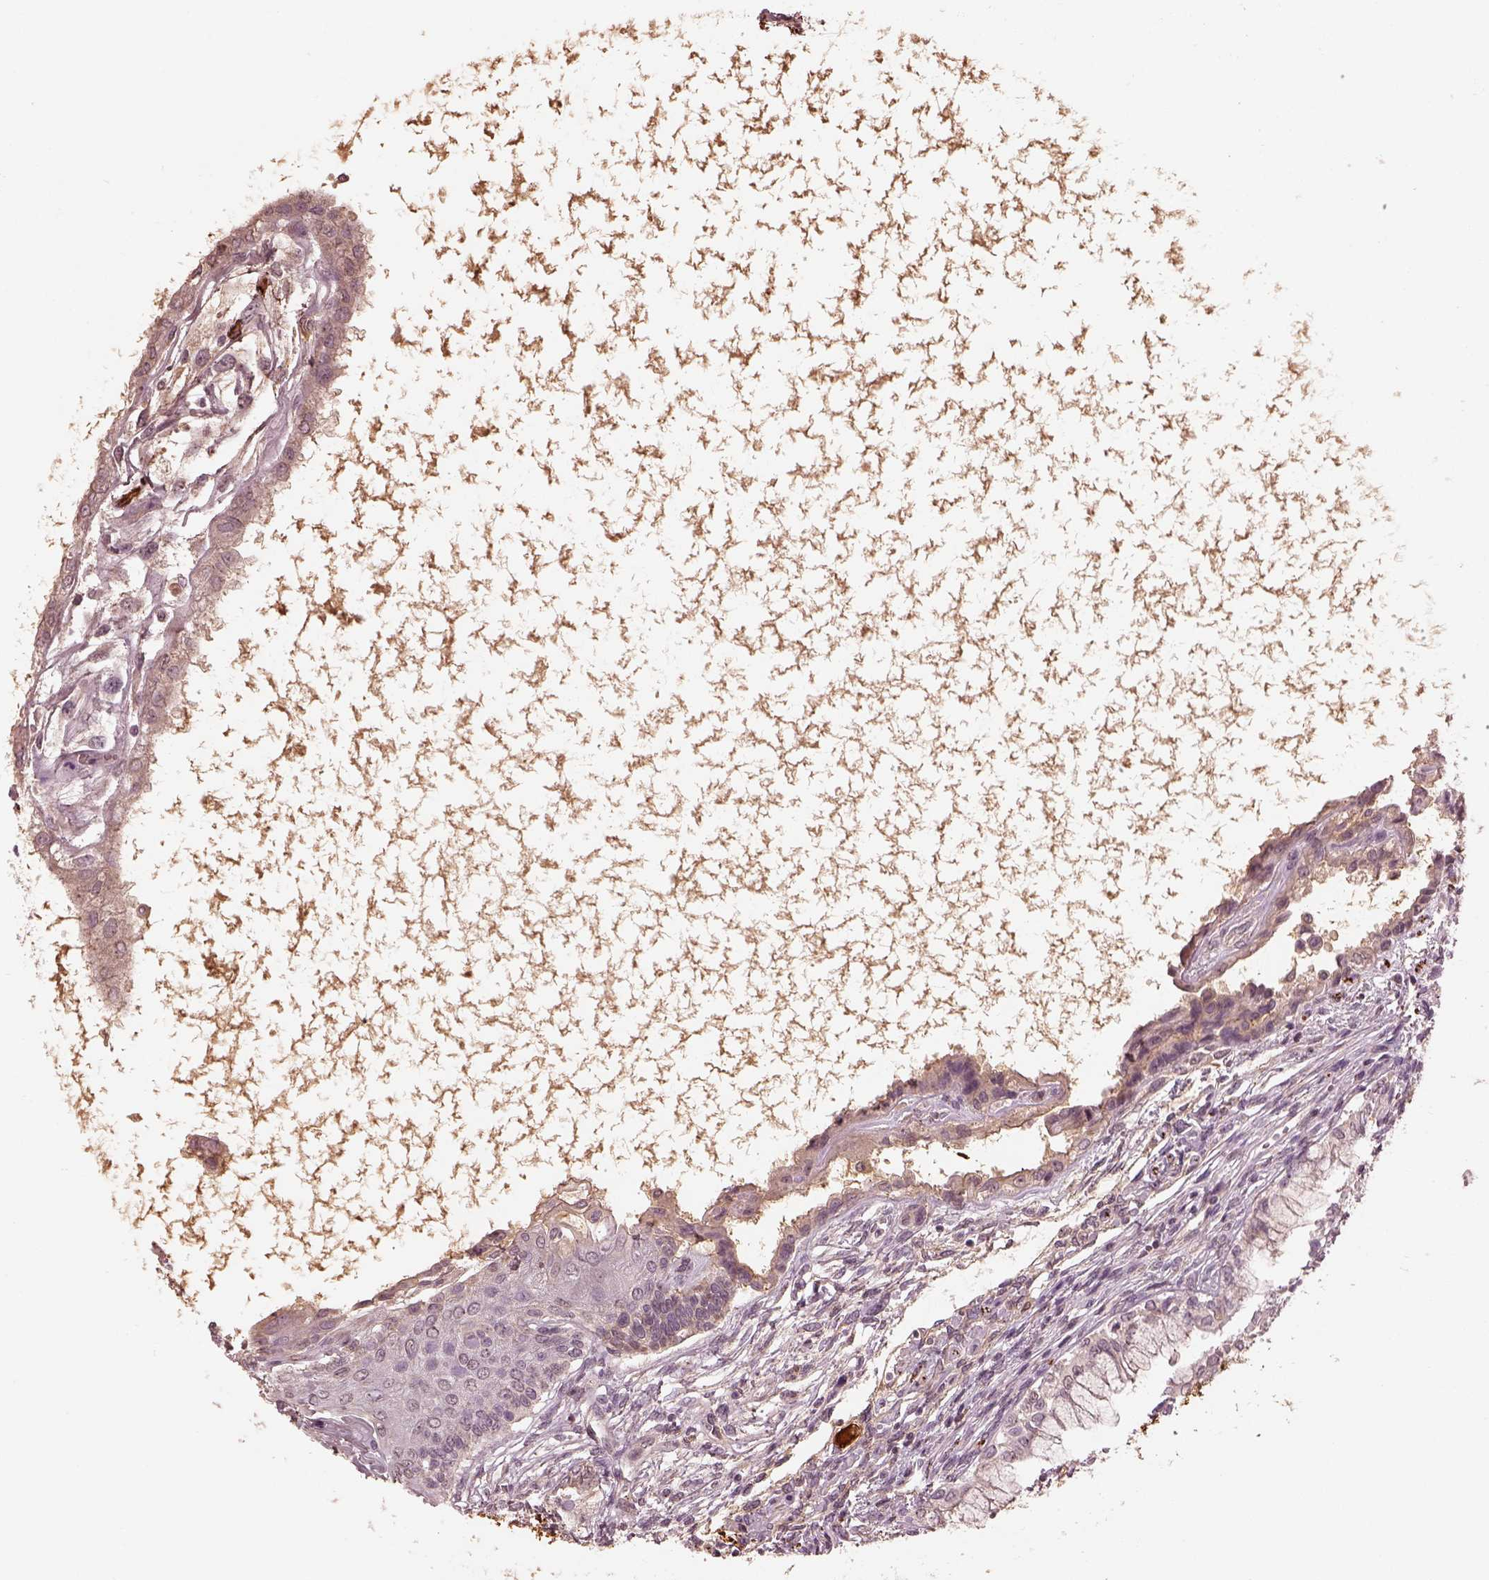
{"staining": {"intensity": "negative", "quantity": "none", "location": "none"}, "tissue": "testis cancer", "cell_type": "Tumor cells", "image_type": "cancer", "snomed": [{"axis": "morphology", "description": "Carcinoma, Embryonal, NOS"}, {"axis": "topography", "description": "Testis"}], "caption": "High magnification brightfield microscopy of testis embryonal carcinoma stained with DAB (brown) and counterstained with hematoxylin (blue): tumor cells show no significant expression. Brightfield microscopy of immunohistochemistry (IHC) stained with DAB (brown) and hematoxylin (blue), captured at high magnification.", "gene": "CALR3", "patient": {"sex": "male", "age": 37}}